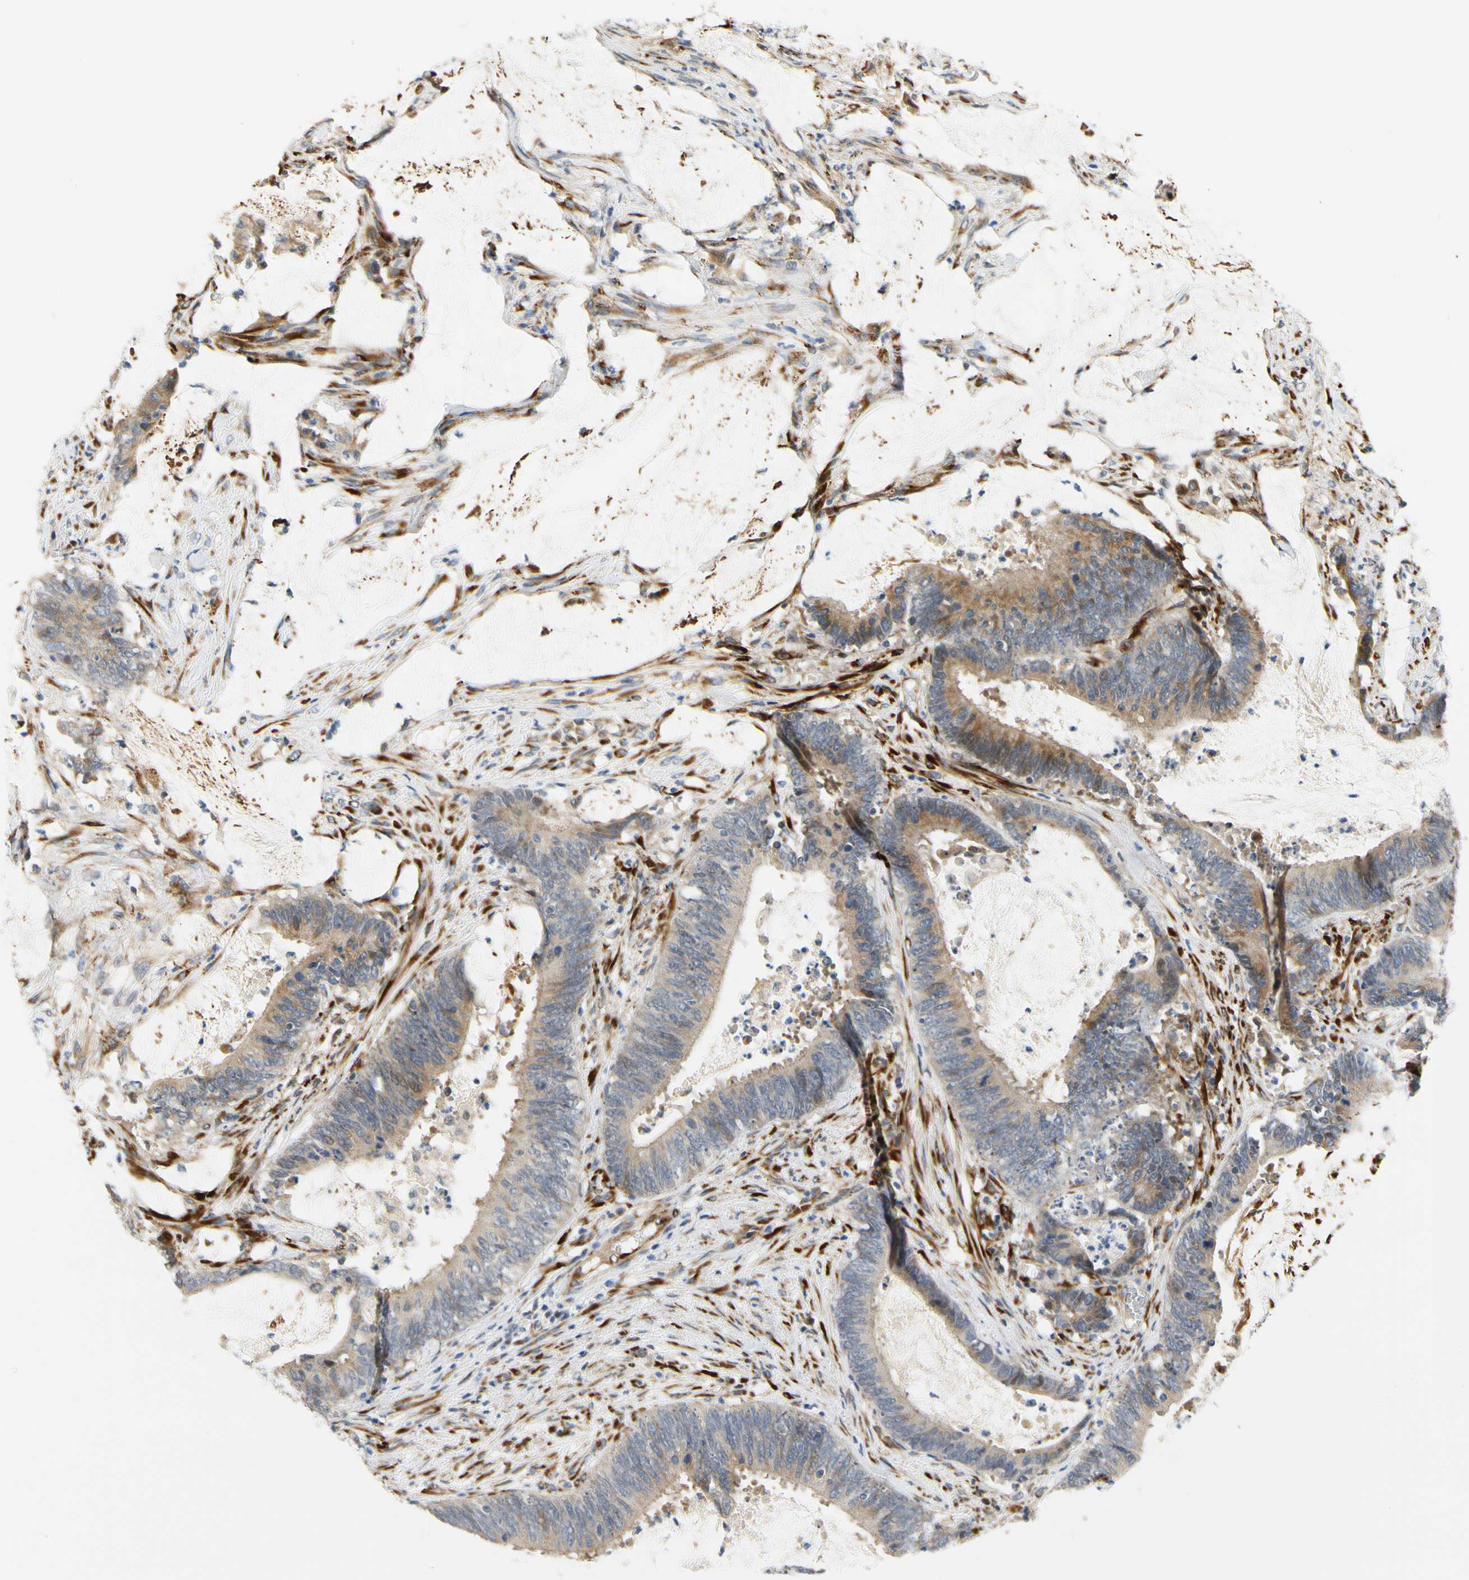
{"staining": {"intensity": "moderate", "quantity": "25%-75%", "location": "cytoplasmic/membranous"}, "tissue": "colorectal cancer", "cell_type": "Tumor cells", "image_type": "cancer", "snomed": [{"axis": "morphology", "description": "Adenocarcinoma, NOS"}, {"axis": "topography", "description": "Rectum"}], "caption": "An IHC image of neoplastic tissue is shown. Protein staining in brown shows moderate cytoplasmic/membranous positivity in colorectal cancer within tumor cells. The staining was performed using DAB (3,3'-diaminobenzidine) to visualize the protein expression in brown, while the nuclei were stained in blue with hematoxylin (Magnification: 20x).", "gene": "ZNF236", "patient": {"sex": "female", "age": 66}}